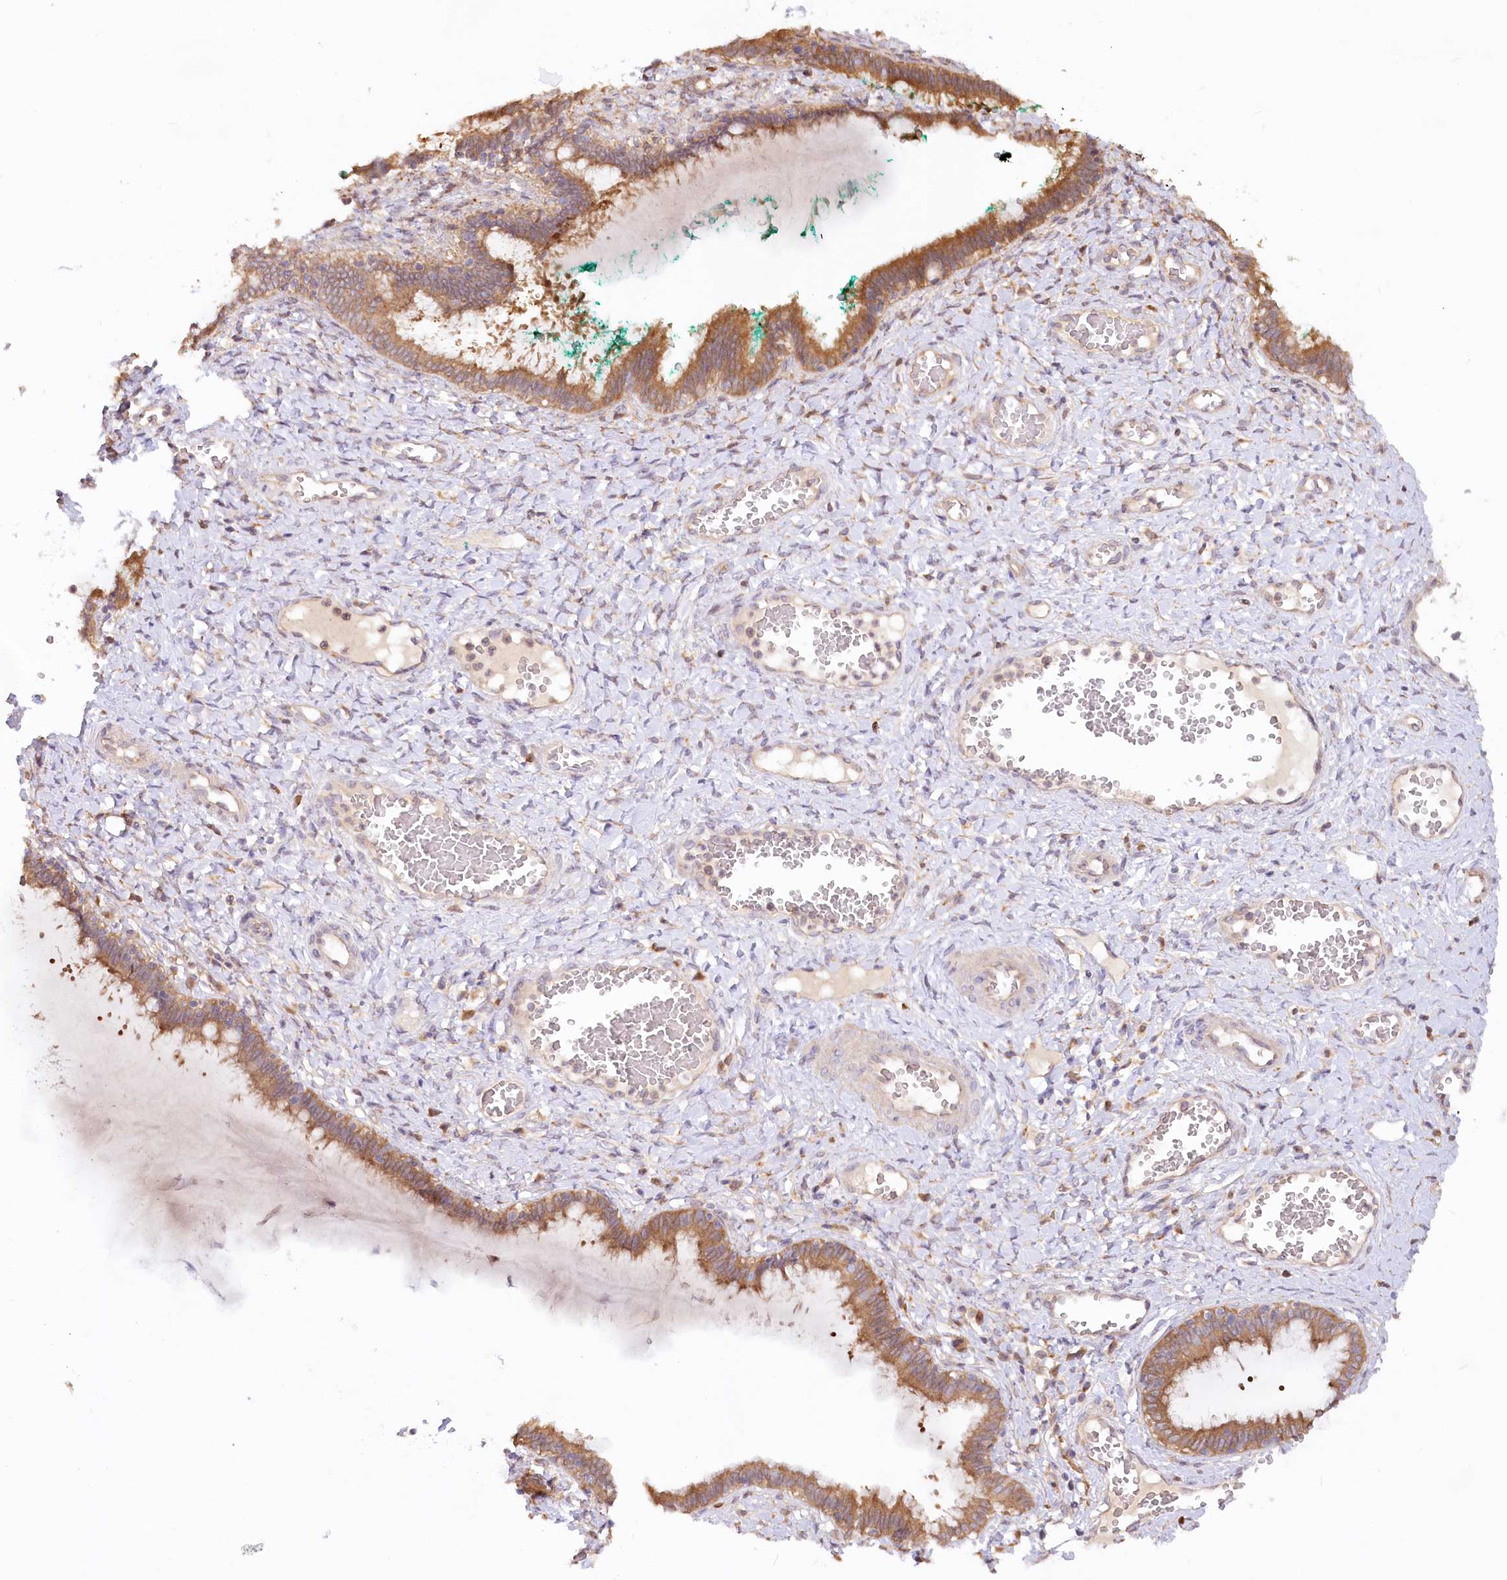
{"staining": {"intensity": "moderate", "quantity": "25%-75%", "location": "cytoplasmic/membranous"}, "tissue": "cervix", "cell_type": "Glandular cells", "image_type": "normal", "snomed": [{"axis": "morphology", "description": "Normal tissue, NOS"}, {"axis": "morphology", "description": "Adenocarcinoma, NOS"}, {"axis": "topography", "description": "Cervix"}], "caption": "Moderate cytoplasmic/membranous staining for a protein is present in about 25%-75% of glandular cells of normal cervix using immunohistochemistry (IHC).", "gene": "PAIP2", "patient": {"sex": "female", "age": 29}}